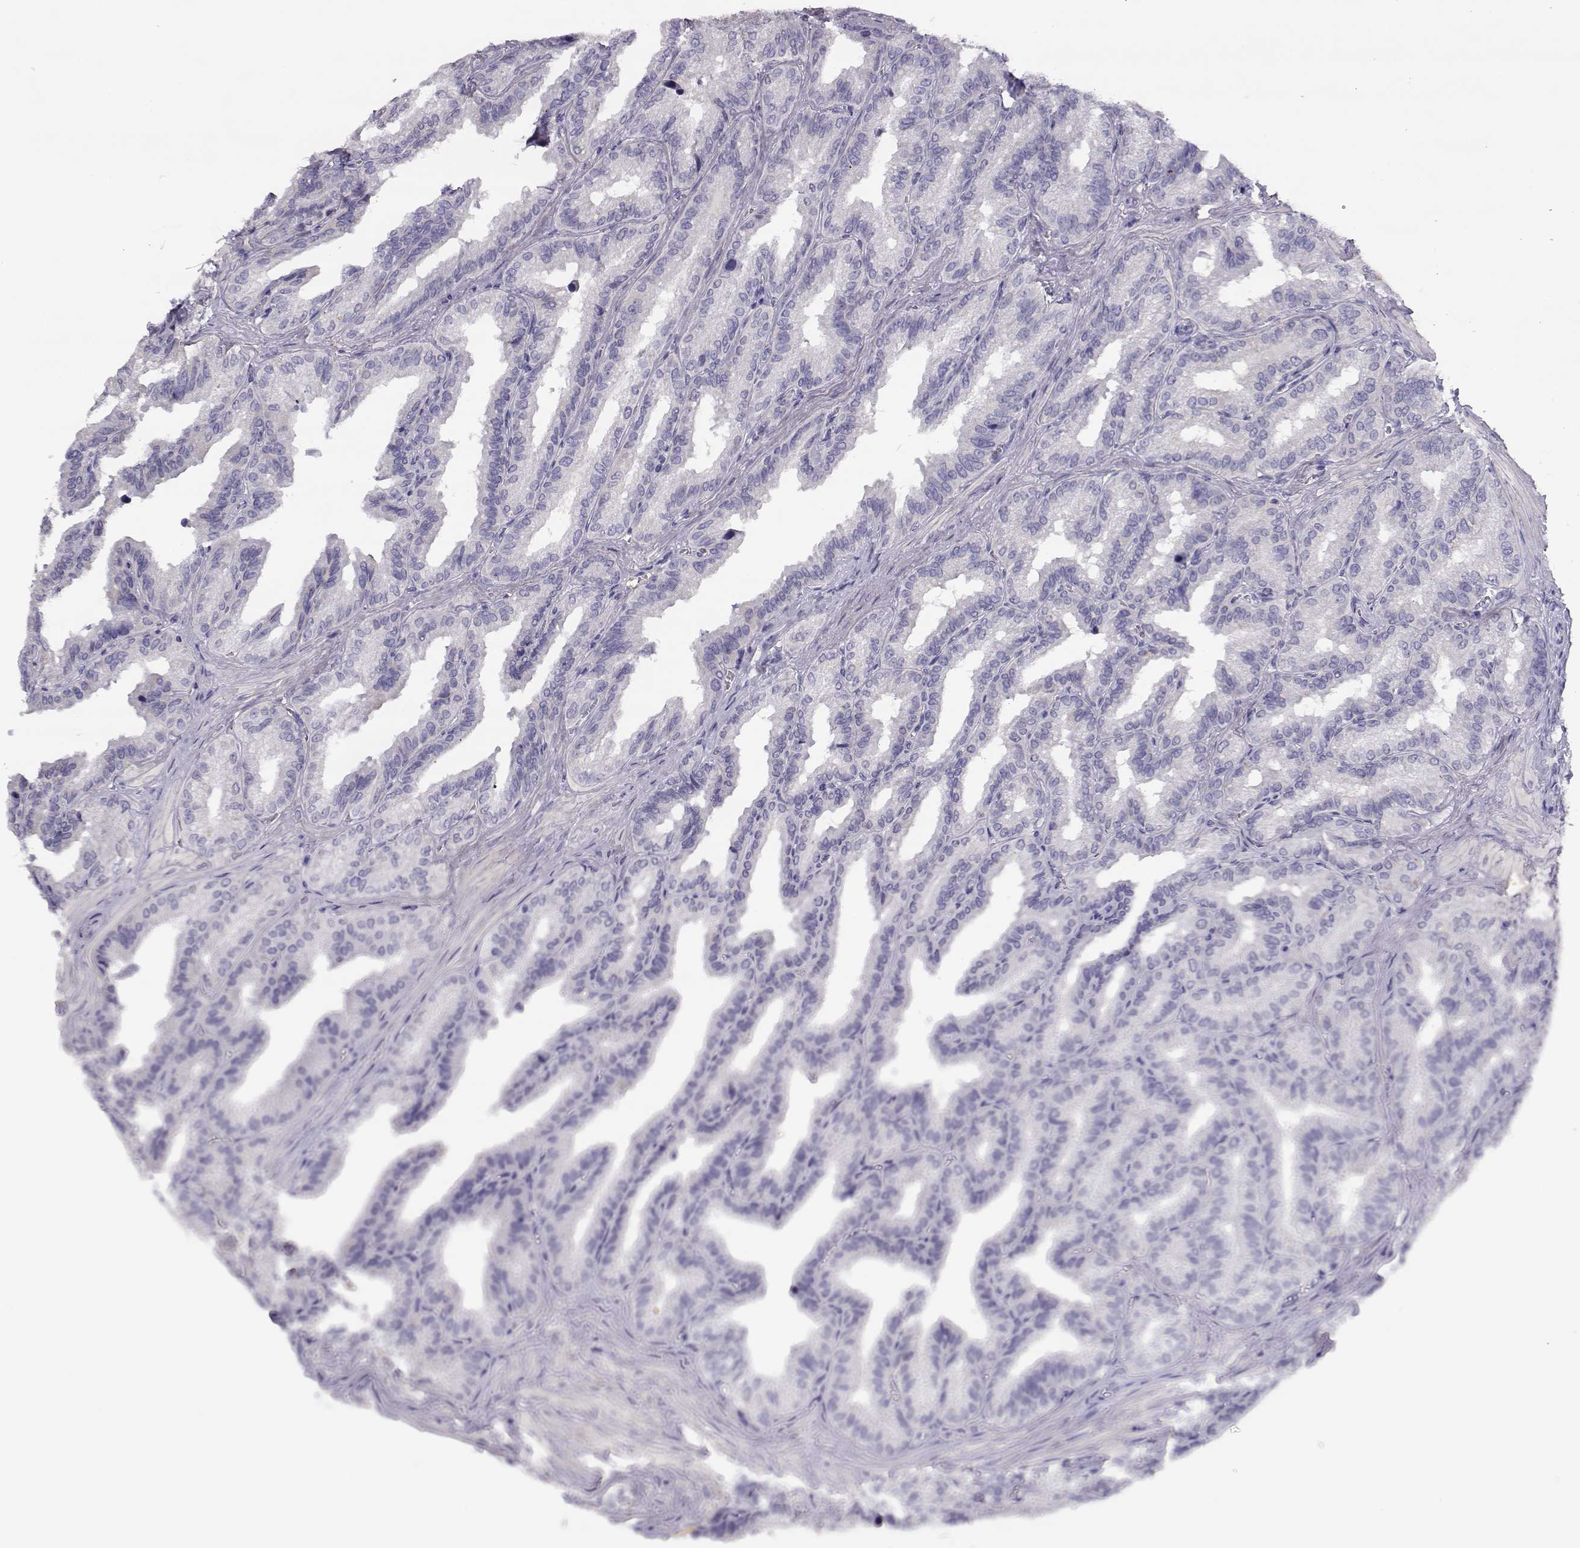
{"staining": {"intensity": "negative", "quantity": "none", "location": "none"}, "tissue": "seminal vesicle", "cell_type": "Glandular cells", "image_type": "normal", "snomed": [{"axis": "morphology", "description": "Normal tissue, NOS"}, {"axis": "topography", "description": "Seminal veicle"}], "caption": "An image of seminal vesicle stained for a protein demonstrates no brown staining in glandular cells. (DAB IHC with hematoxylin counter stain).", "gene": "SLCO6A1", "patient": {"sex": "male", "age": 37}}